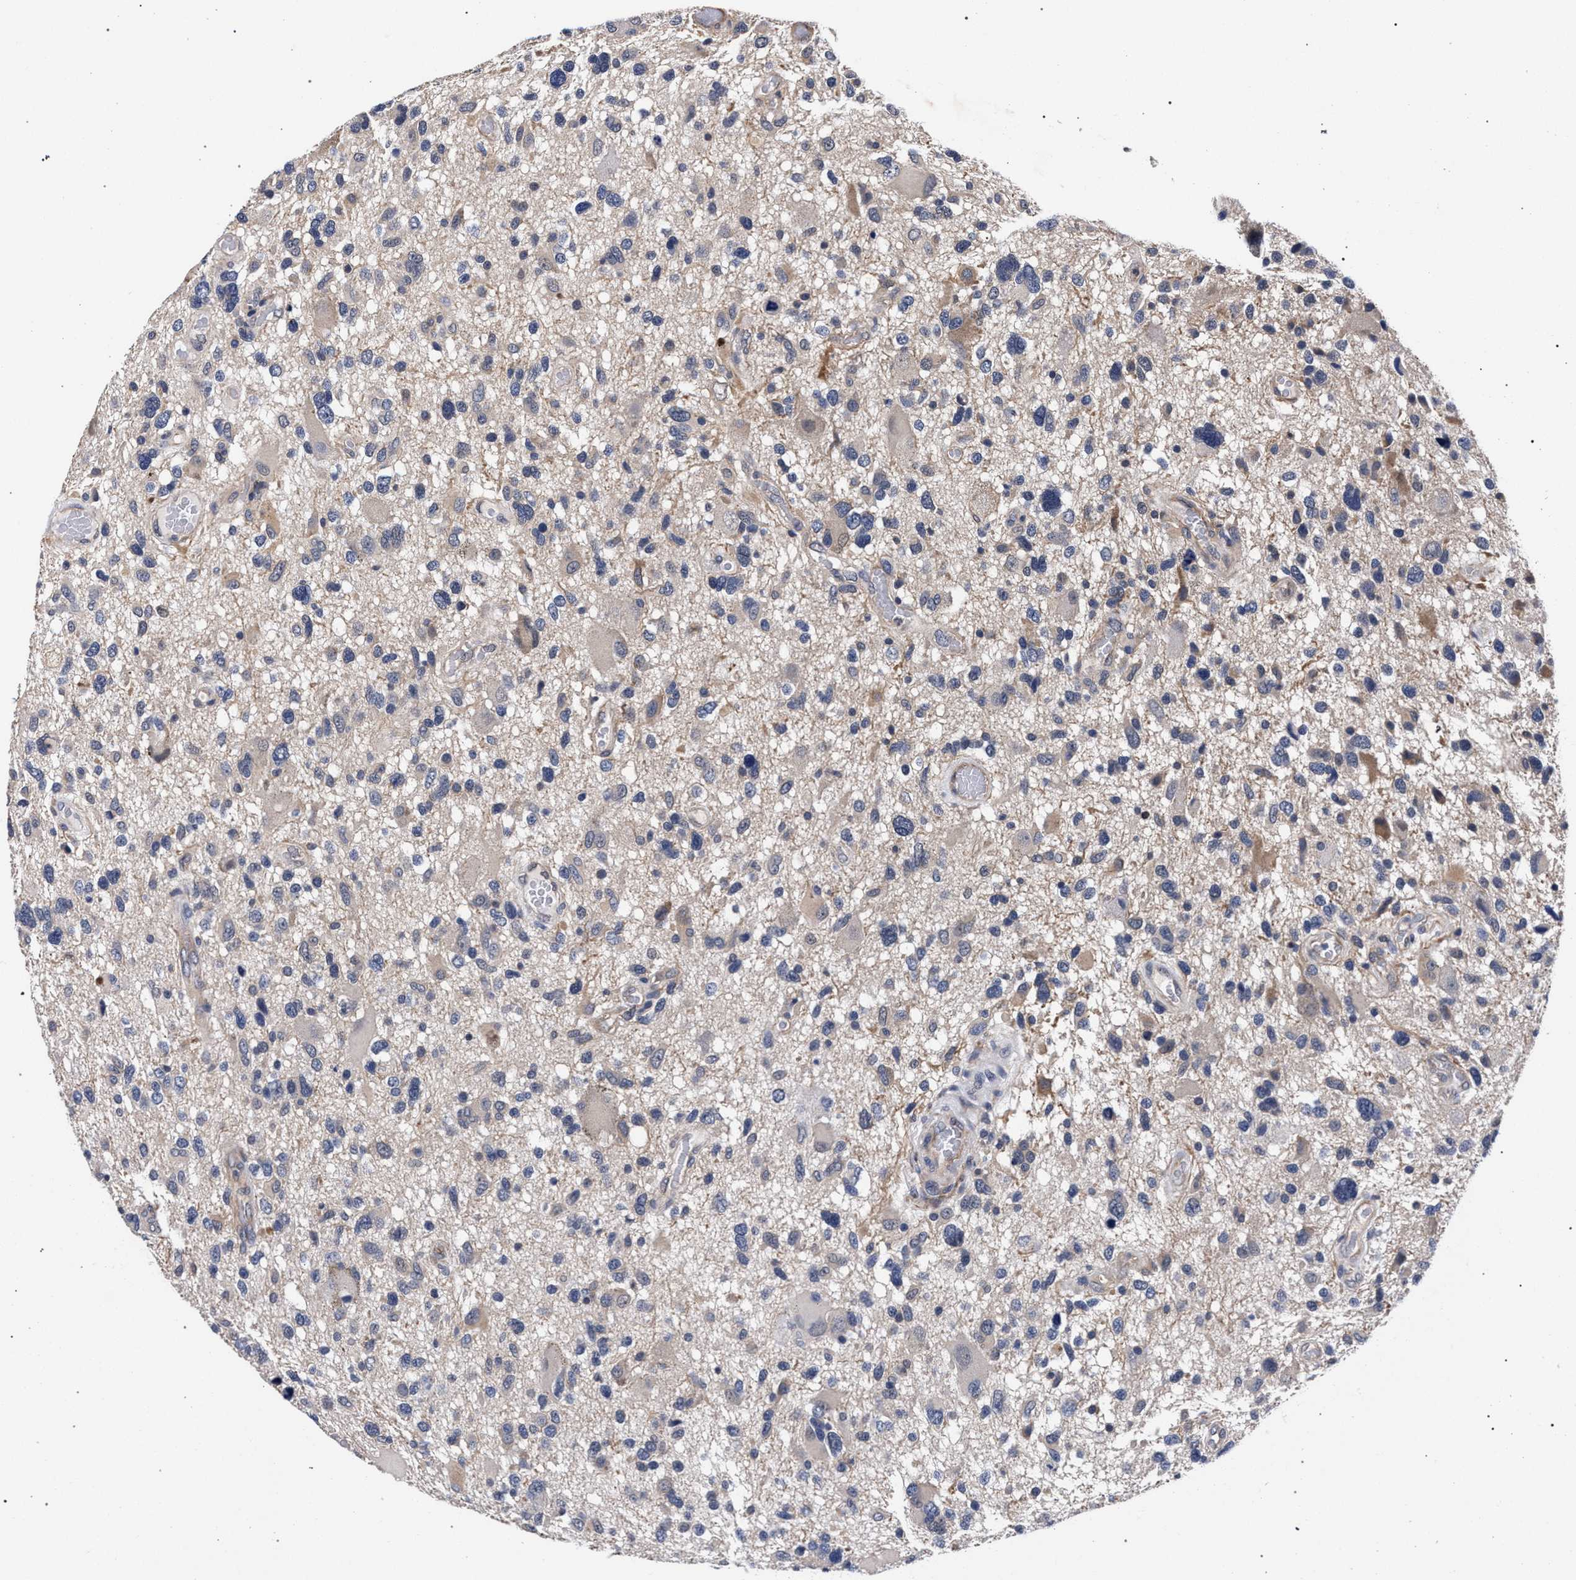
{"staining": {"intensity": "negative", "quantity": "none", "location": "none"}, "tissue": "glioma", "cell_type": "Tumor cells", "image_type": "cancer", "snomed": [{"axis": "morphology", "description": "Glioma, malignant, High grade"}, {"axis": "topography", "description": "Brain"}], "caption": "A histopathology image of glioma stained for a protein demonstrates no brown staining in tumor cells. (Brightfield microscopy of DAB immunohistochemistry (IHC) at high magnification).", "gene": "RBM33", "patient": {"sex": "male", "age": 33}}